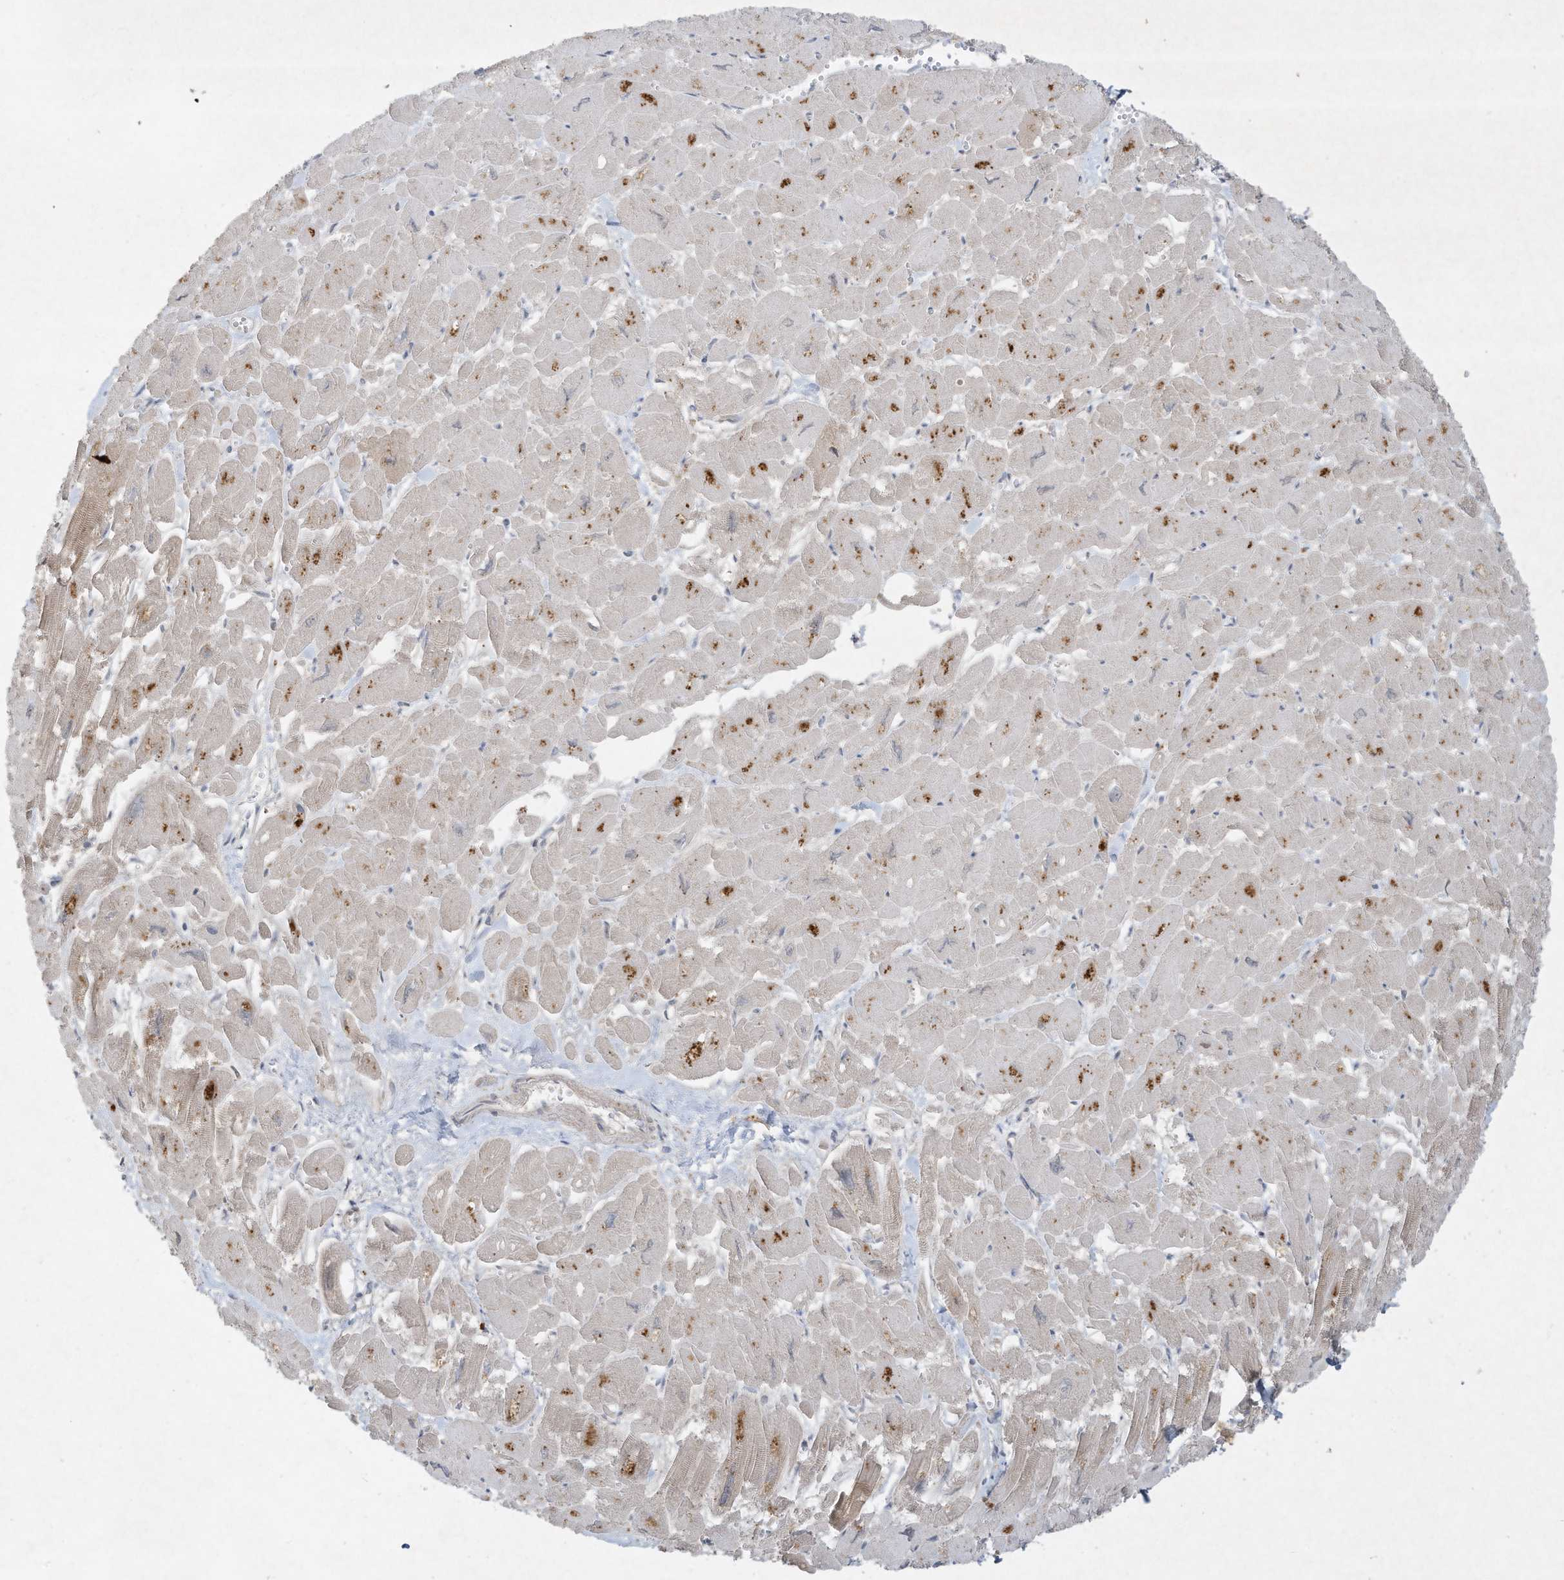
{"staining": {"intensity": "moderate", "quantity": "25%-75%", "location": "cytoplasmic/membranous"}, "tissue": "heart muscle", "cell_type": "Cardiomyocytes", "image_type": "normal", "snomed": [{"axis": "morphology", "description": "Normal tissue, NOS"}, {"axis": "topography", "description": "Heart"}], "caption": "Immunohistochemistry (DAB (3,3'-diaminobenzidine)) staining of benign human heart muscle exhibits moderate cytoplasmic/membranous protein staining in approximately 25%-75% of cardiomyocytes.", "gene": "FETUB", "patient": {"sex": "male", "age": 54}}